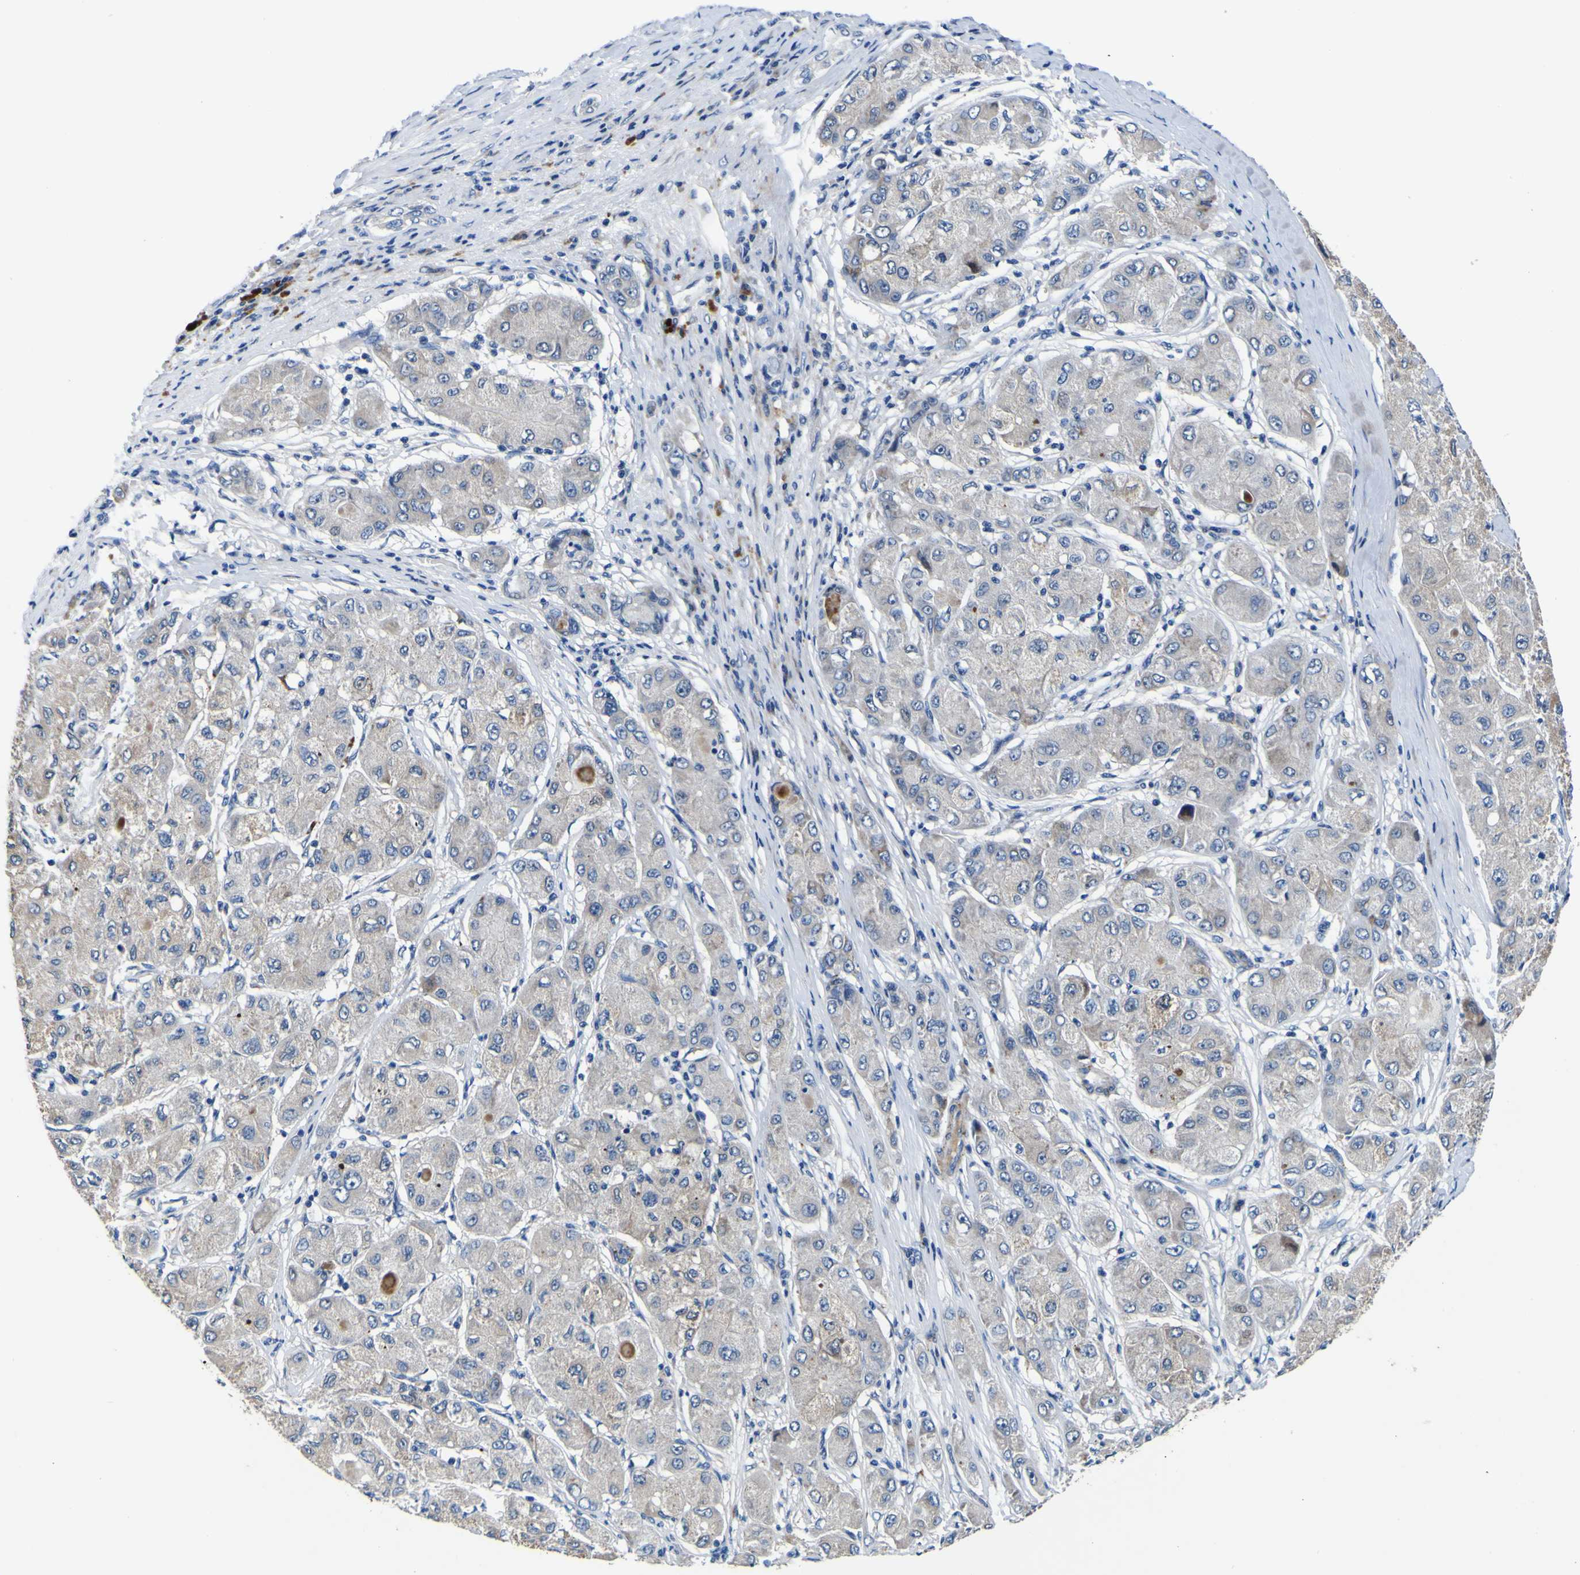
{"staining": {"intensity": "weak", "quantity": ">75%", "location": "cytoplasmic/membranous"}, "tissue": "liver cancer", "cell_type": "Tumor cells", "image_type": "cancer", "snomed": [{"axis": "morphology", "description": "Carcinoma, Hepatocellular, NOS"}, {"axis": "topography", "description": "Liver"}], "caption": "A micrograph showing weak cytoplasmic/membranous positivity in approximately >75% of tumor cells in liver cancer, as visualized by brown immunohistochemical staining.", "gene": "AGAP3", "patient": {"sex": "male", "age": 80}}